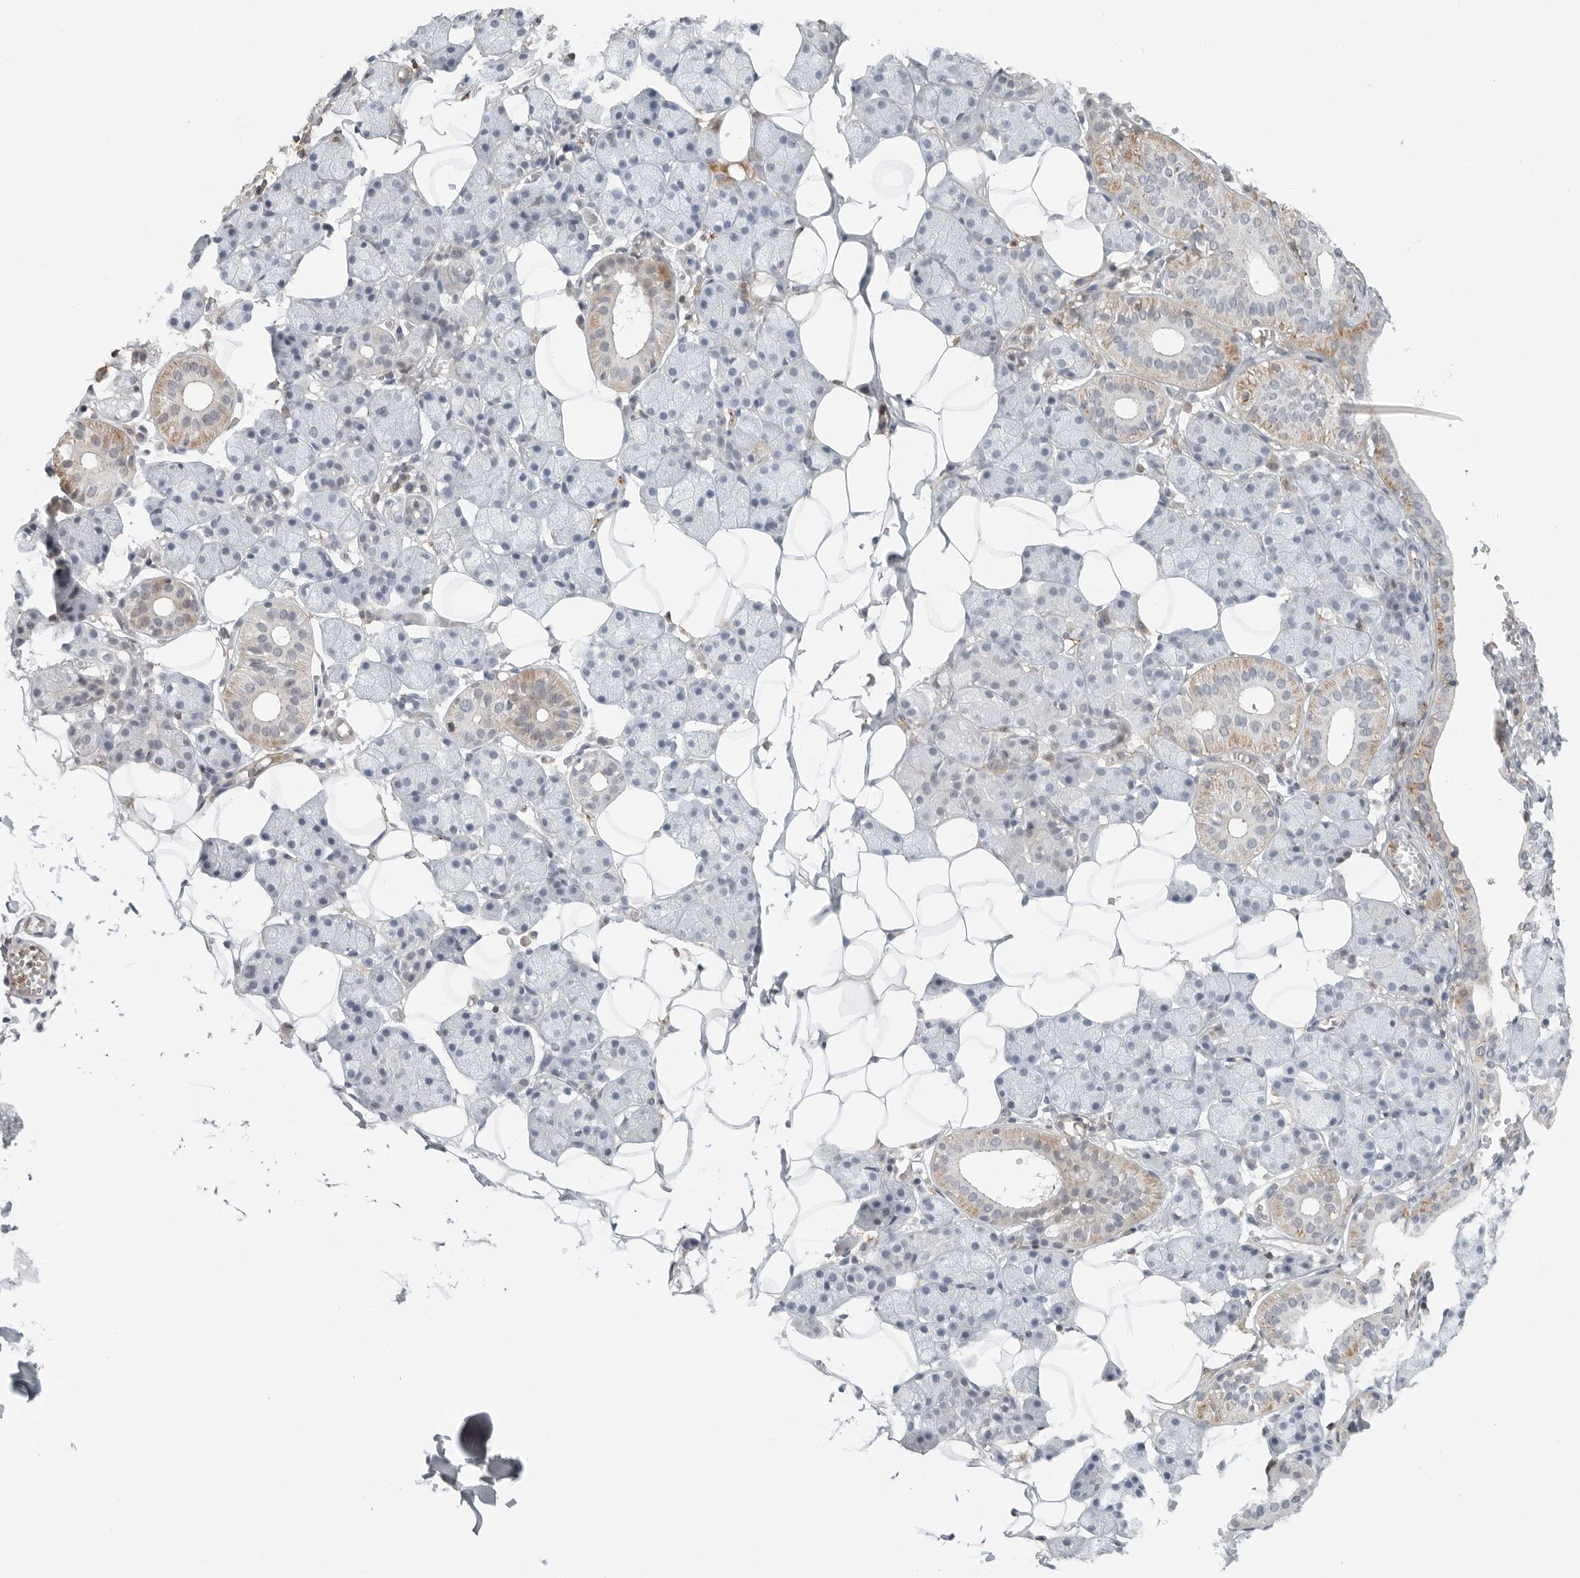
{"staining": {"intensity": "moderate", "quantity": "<25%", "location": "cytoplasmic/membranous"}, "tissue": "salivary gland", "cell_type": "Glandular cells", "image_type": "normal", "snomed": [{"axis": "morphology", "description": "Normal tissue, NOS"}, {"axis": "topography", "description": "Salivary gland"}], "caption": "IHC (DAB) staining of benign human salivary gland shows moderate cytoplasmic/membranous protein staining in approximately <25% of glandular cells.", "gene": "LEFTY2", "patient": {"sex": "female", "age": 33}}